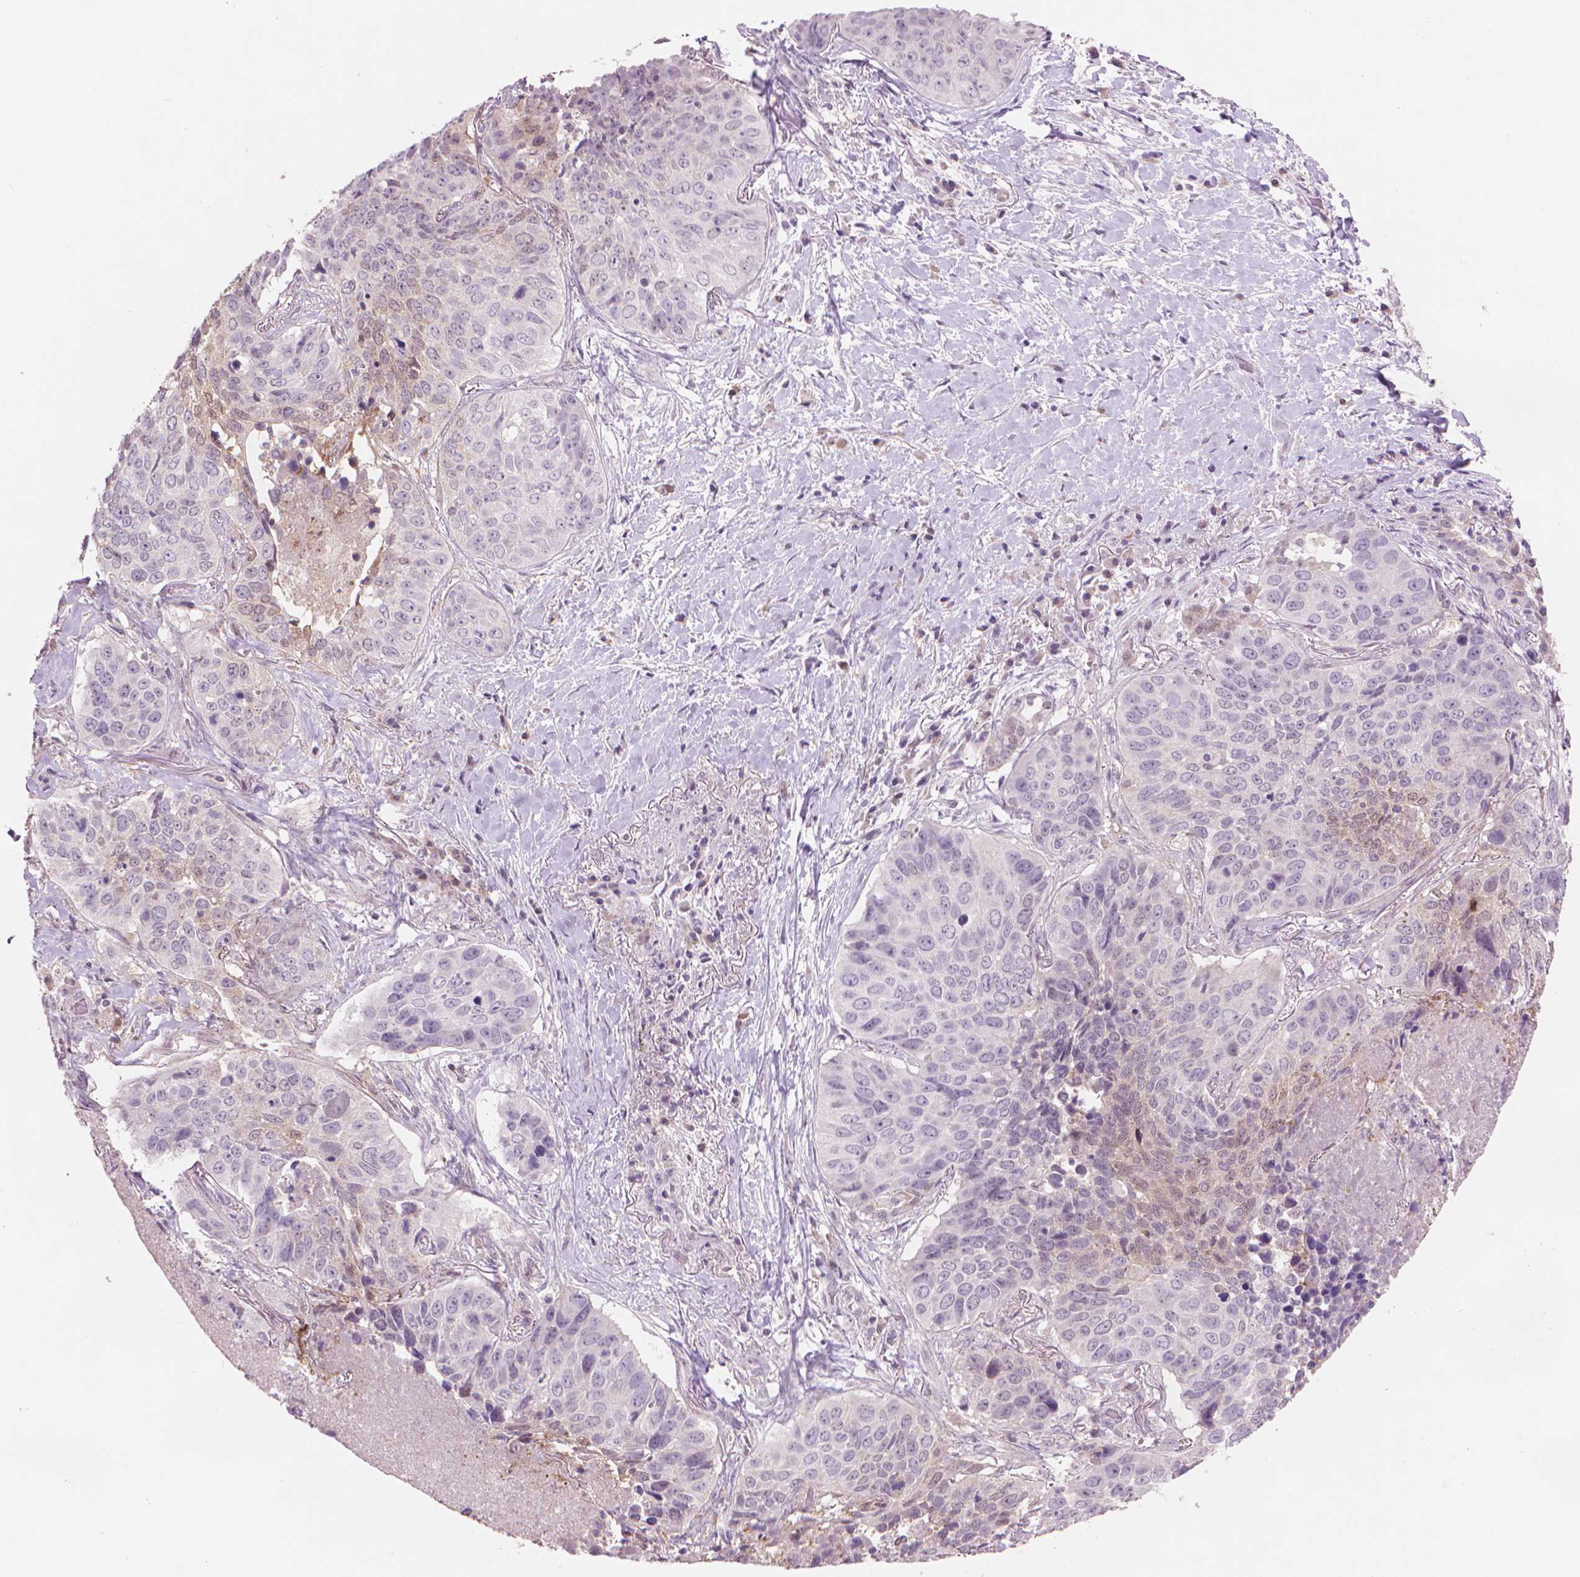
{"staining": {"intensity": "negative", "quantity": "none", "location": "none"}, "tissue": "lung cancer", "cell_type": "Tumor cells", "image_type": "cancer", "snomed": [{"axis": "morphology", "description": "Normal tissue, NOS"}, {"axis": "morphology", "description": "Squamous cell carcinoma, NOS"}, {"axis": "topography", "description": "Bronchus"}, {"axis": "topography", "description": "Lung"}], "caption": "High magnification brightfield microscopy of lung cancer stained with DAB (3,3'-diaminobenzidine) (brown) and counterstained with hematoxylin (blue): tumor cells show no significant positivity.", "gene": "ENO2", "patient": {"sex": "male", "age": 64}}